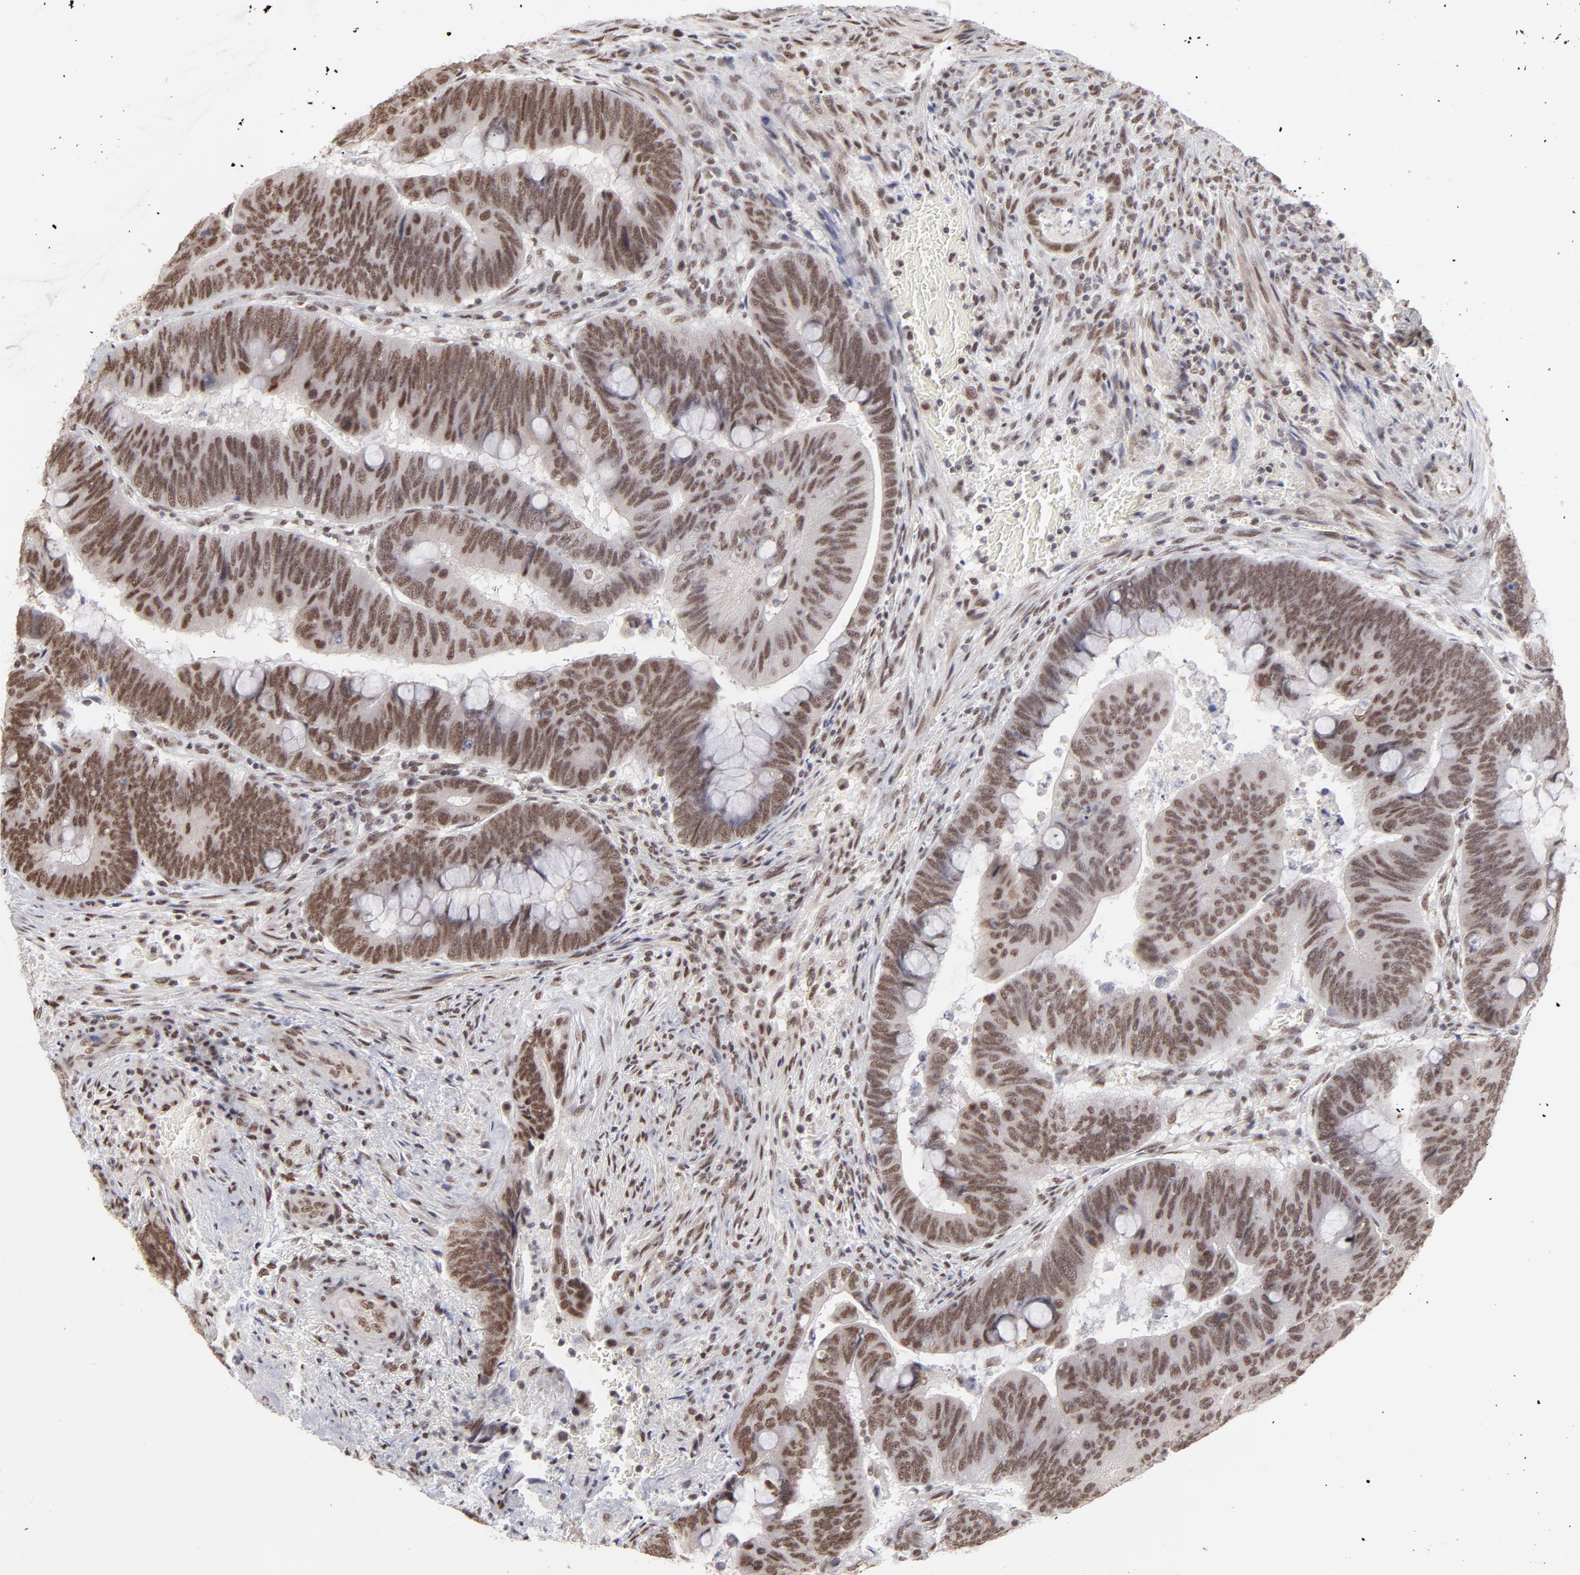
{"staining": {"intensity": "strong", "quantity": ">75%", "location": "nuclear"}, "tissue": "colorectal cancer", "cell_type": "Tumor cells", "image_type": "cancer", "snomed": [{"axis": "morphology", "description": "Normal tissue, NOS"}, {"axis": "morphology", "description": "Adenocarcinoma, NOS"}, {"axis": "topography", "description": "Rectum"}], "caption": "Immunohistochemistry (IHC) photomicrograph of human colorectal adenocarcinoma stained for a protein (brown), which exhibits high levels of strong nuclear expression in about >75% of tumor cells.", "gene": "ZNF3", "patient": {"sex": "male", "age": 92}}